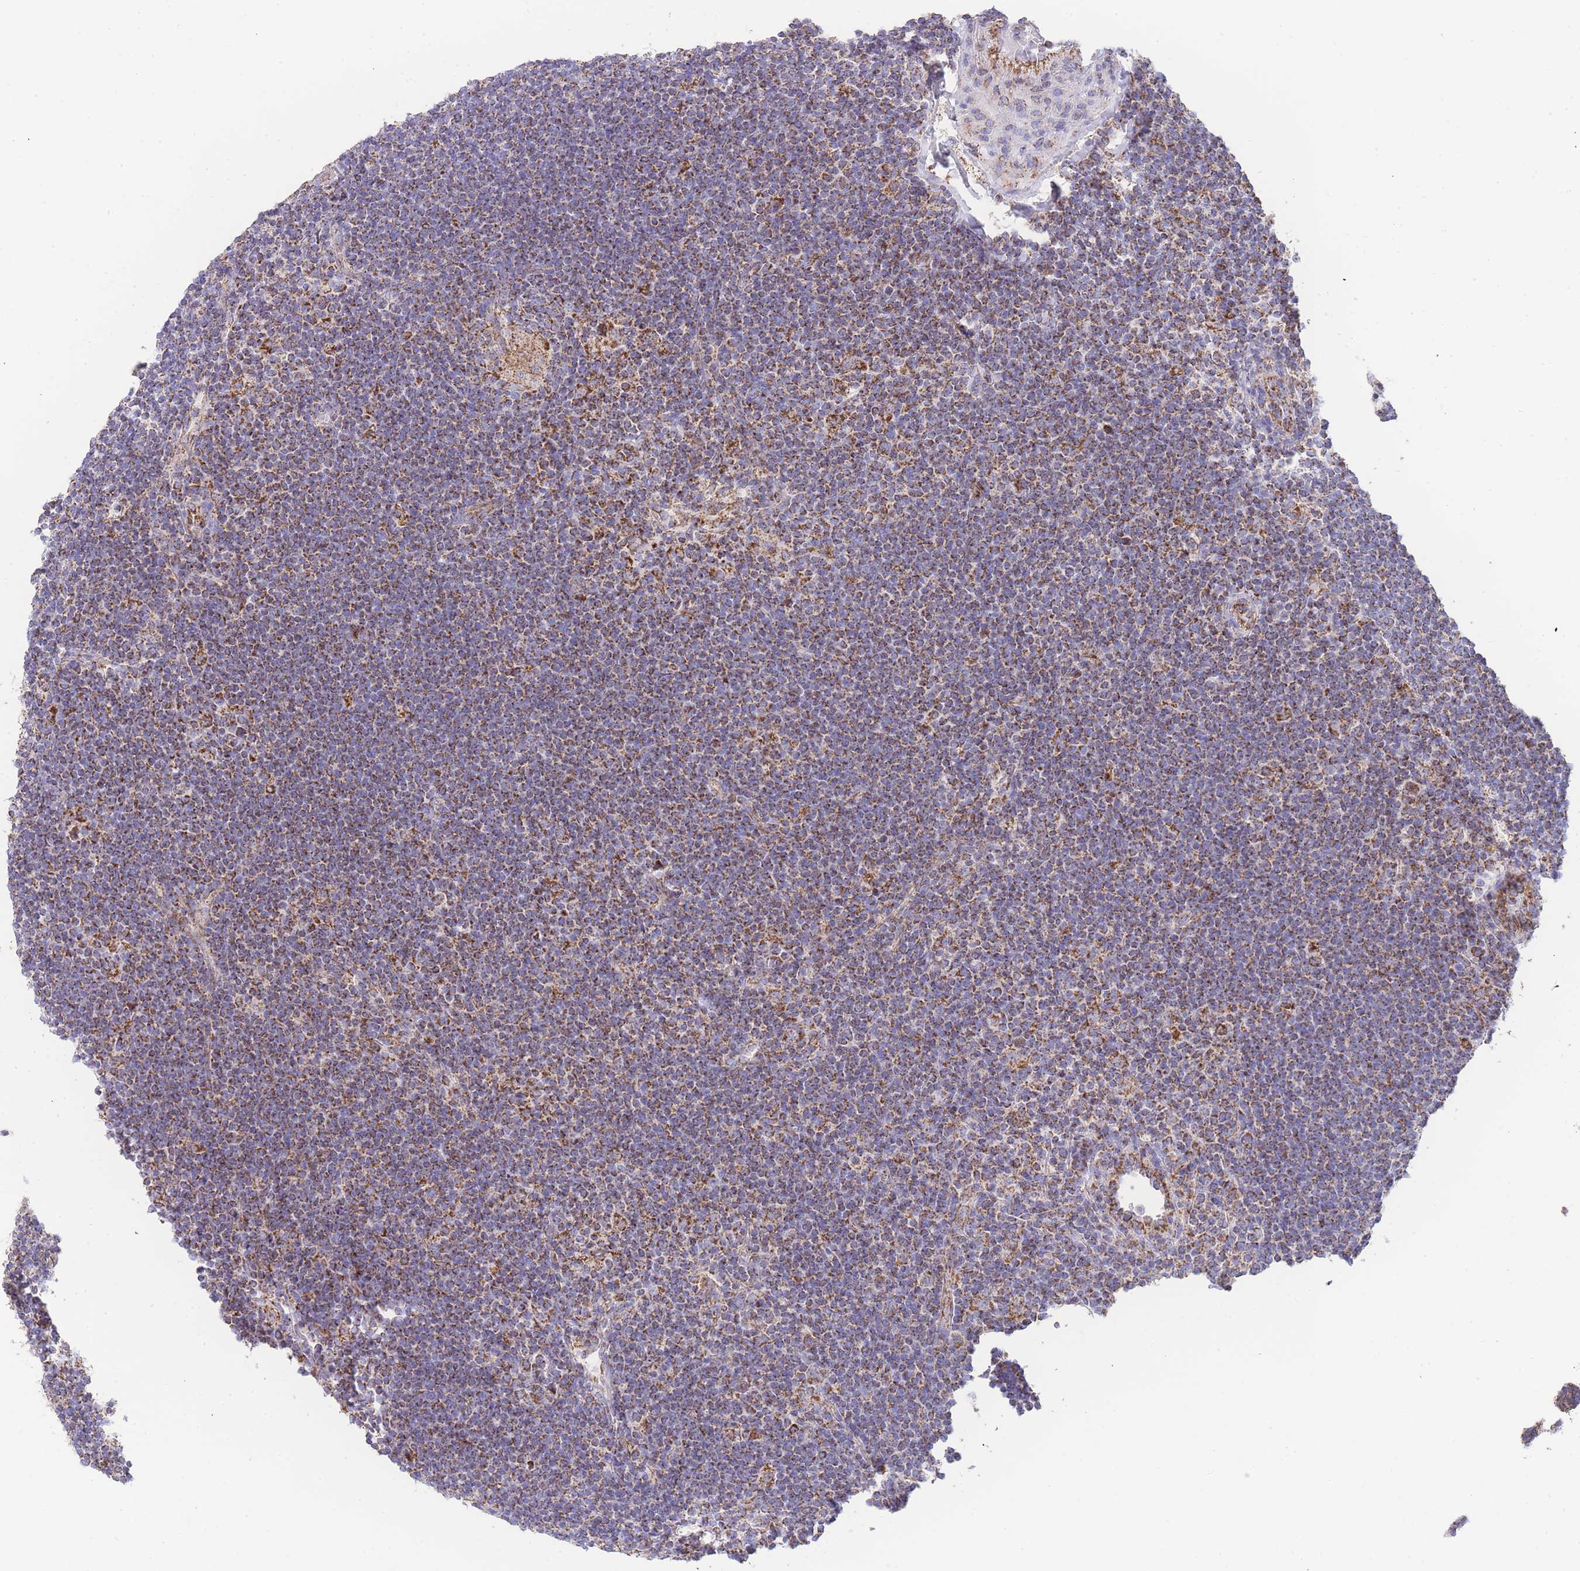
{"staining": {"intensity": "moderate", "quantity": ">75%", "location": "cytoplasmic/membranous"}, "tissue": "lymphoma", "cell_type": "Tumor cells", "image_type": "cancer", "snomed": [{"axis": "morphology", "description": "Hodgkin's disease, NOS"}, {"axis": "topography", "description": "Lymph node"}], "caption": "IHC photomicrograph of lymphoma stained for a protein (brown), which displays medium levels of moderate cytoplasmic/membranous staining in about >75% of tumor cells.", "gene": "GSTM1", "patient": {"sex": "female", "age": 57}}